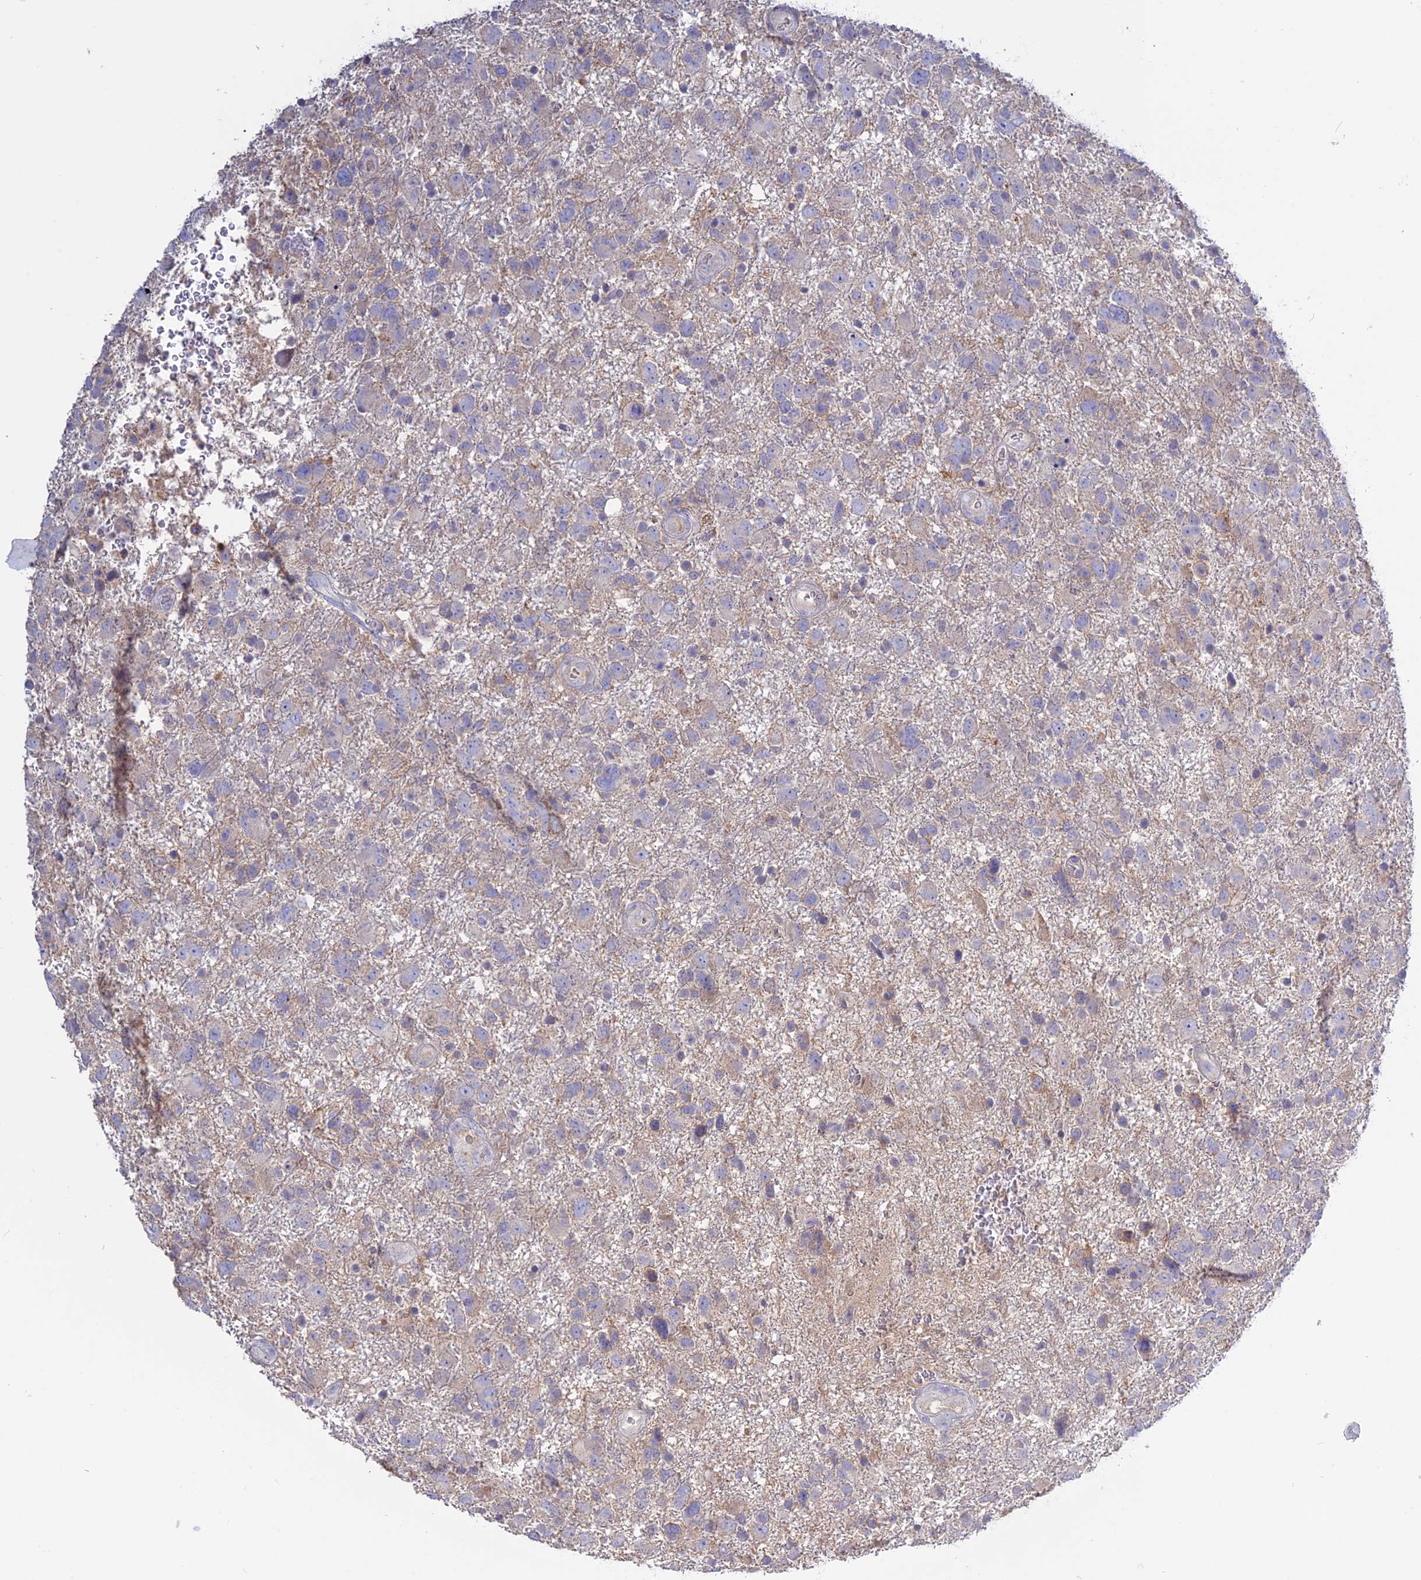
{"staining": {"intensity": "weak", "quantity": "<25%", "location": "cytoplasmic/membranous"}, "tissue": "glioma", "cell_type": "Tumor cells", "image_type": "cancer", "snomed": [{"axis": "morphology", "description": "Glioma, malignant, High grade"}, {"axis": "topography", "description": "Brain"}], "caption": "High-grade glioma (malignant) was stained to show a protein in brown. There is no significant expression in tumor cells. The staining is performed using DAB (3,3'-diaminobenzidine) brown chromogen with nuclei counter-stained in using hematoxylin.", "gene": "ADGRA1", "patient": {"sex": "male", "age": 61}}